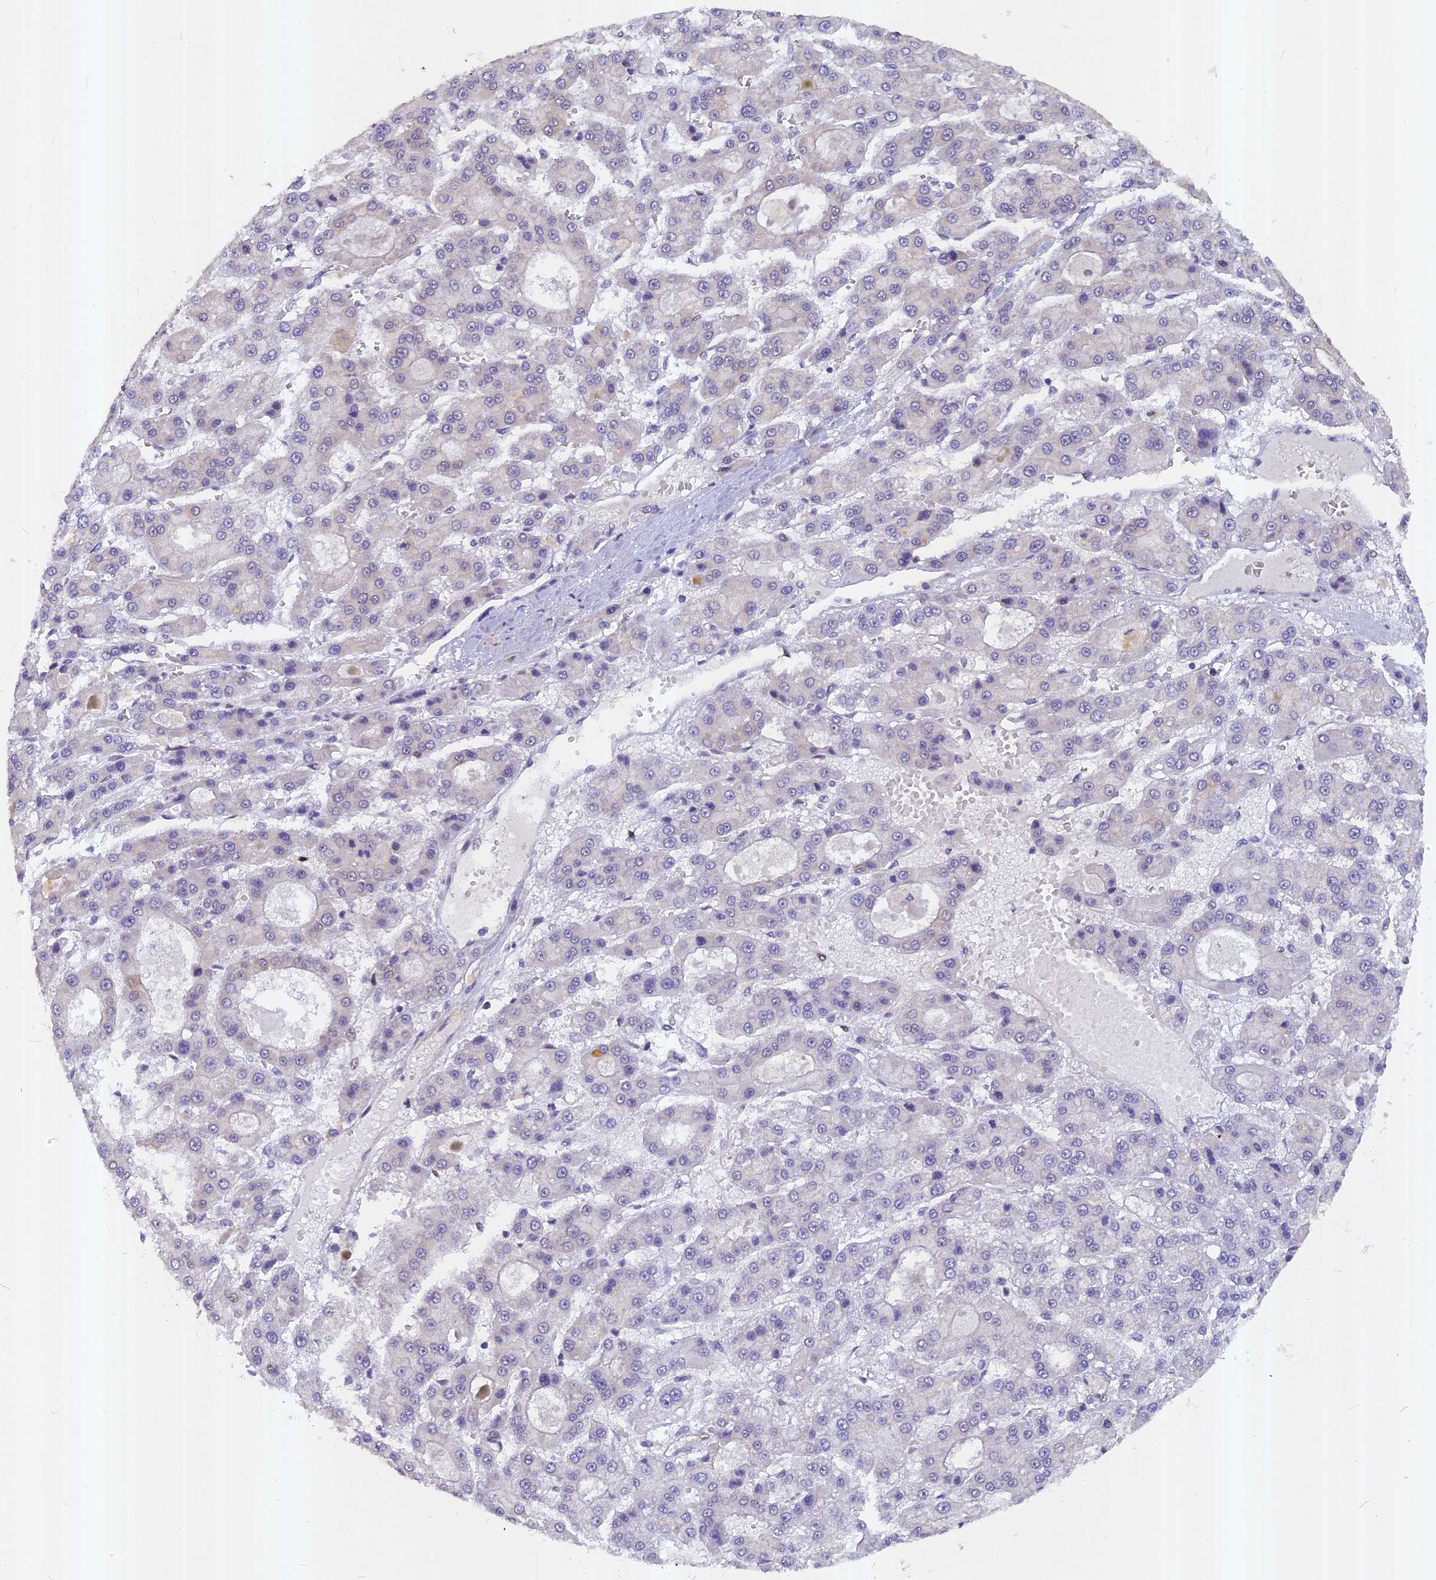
{"staining": {"intensity": "negative", "quantity": "none", "location": "none"}, "tissue": "liver cancer", "cell_type": "Tumor cells", "image_type": "cancer", "snomed": [{"axis": "morphology", "description": "Carcinoma, Hepatocellular, NOS"}, {"axis": "topography", "description": "Liver"}], "caption": "Liver cancer (hepatocellular carcinoma) stained for a protein using immunohistochemistry reveals no expression tumor cells.", "gene": "ANKRD34B", "patient": {"sex": "male", "age": 70}}